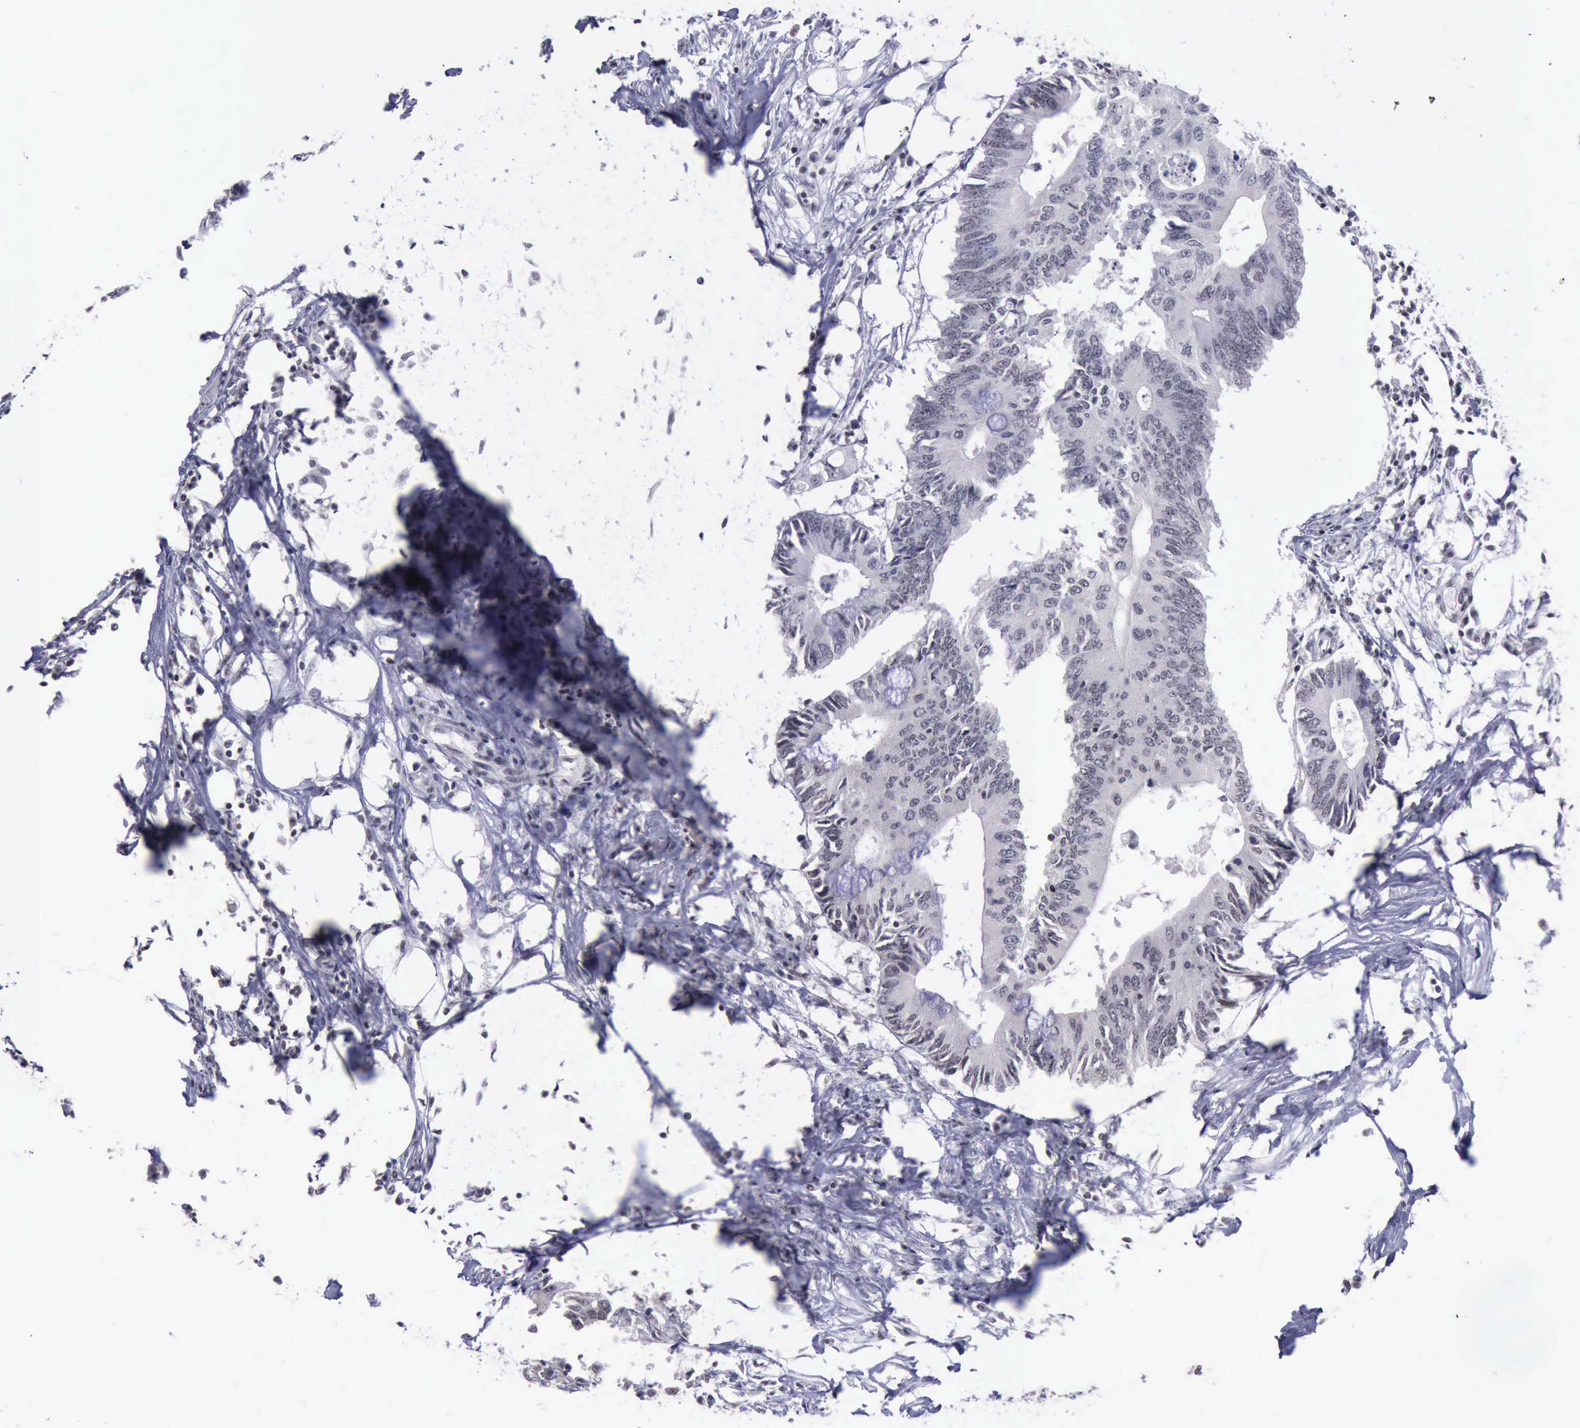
{"staining": {"intensity": "weak", "quantity": "<25%", "location": "nuclear"}, "tissue": "colorectal cancer", "cell_type": "Tumor cells", "image_type": "cancer", "snomed": [{"axis": "morphology", "description": "Adenocarcinoma, NOS"}, {"axis": "topography", "description": "Colon"}], "caption": "This is an IHC micrograph of human colorectal cancer (adenocarcinoma). There is no staining in tumor cells.", "gene": "YY1", "patient": {"sex": "male", "age": 71}}